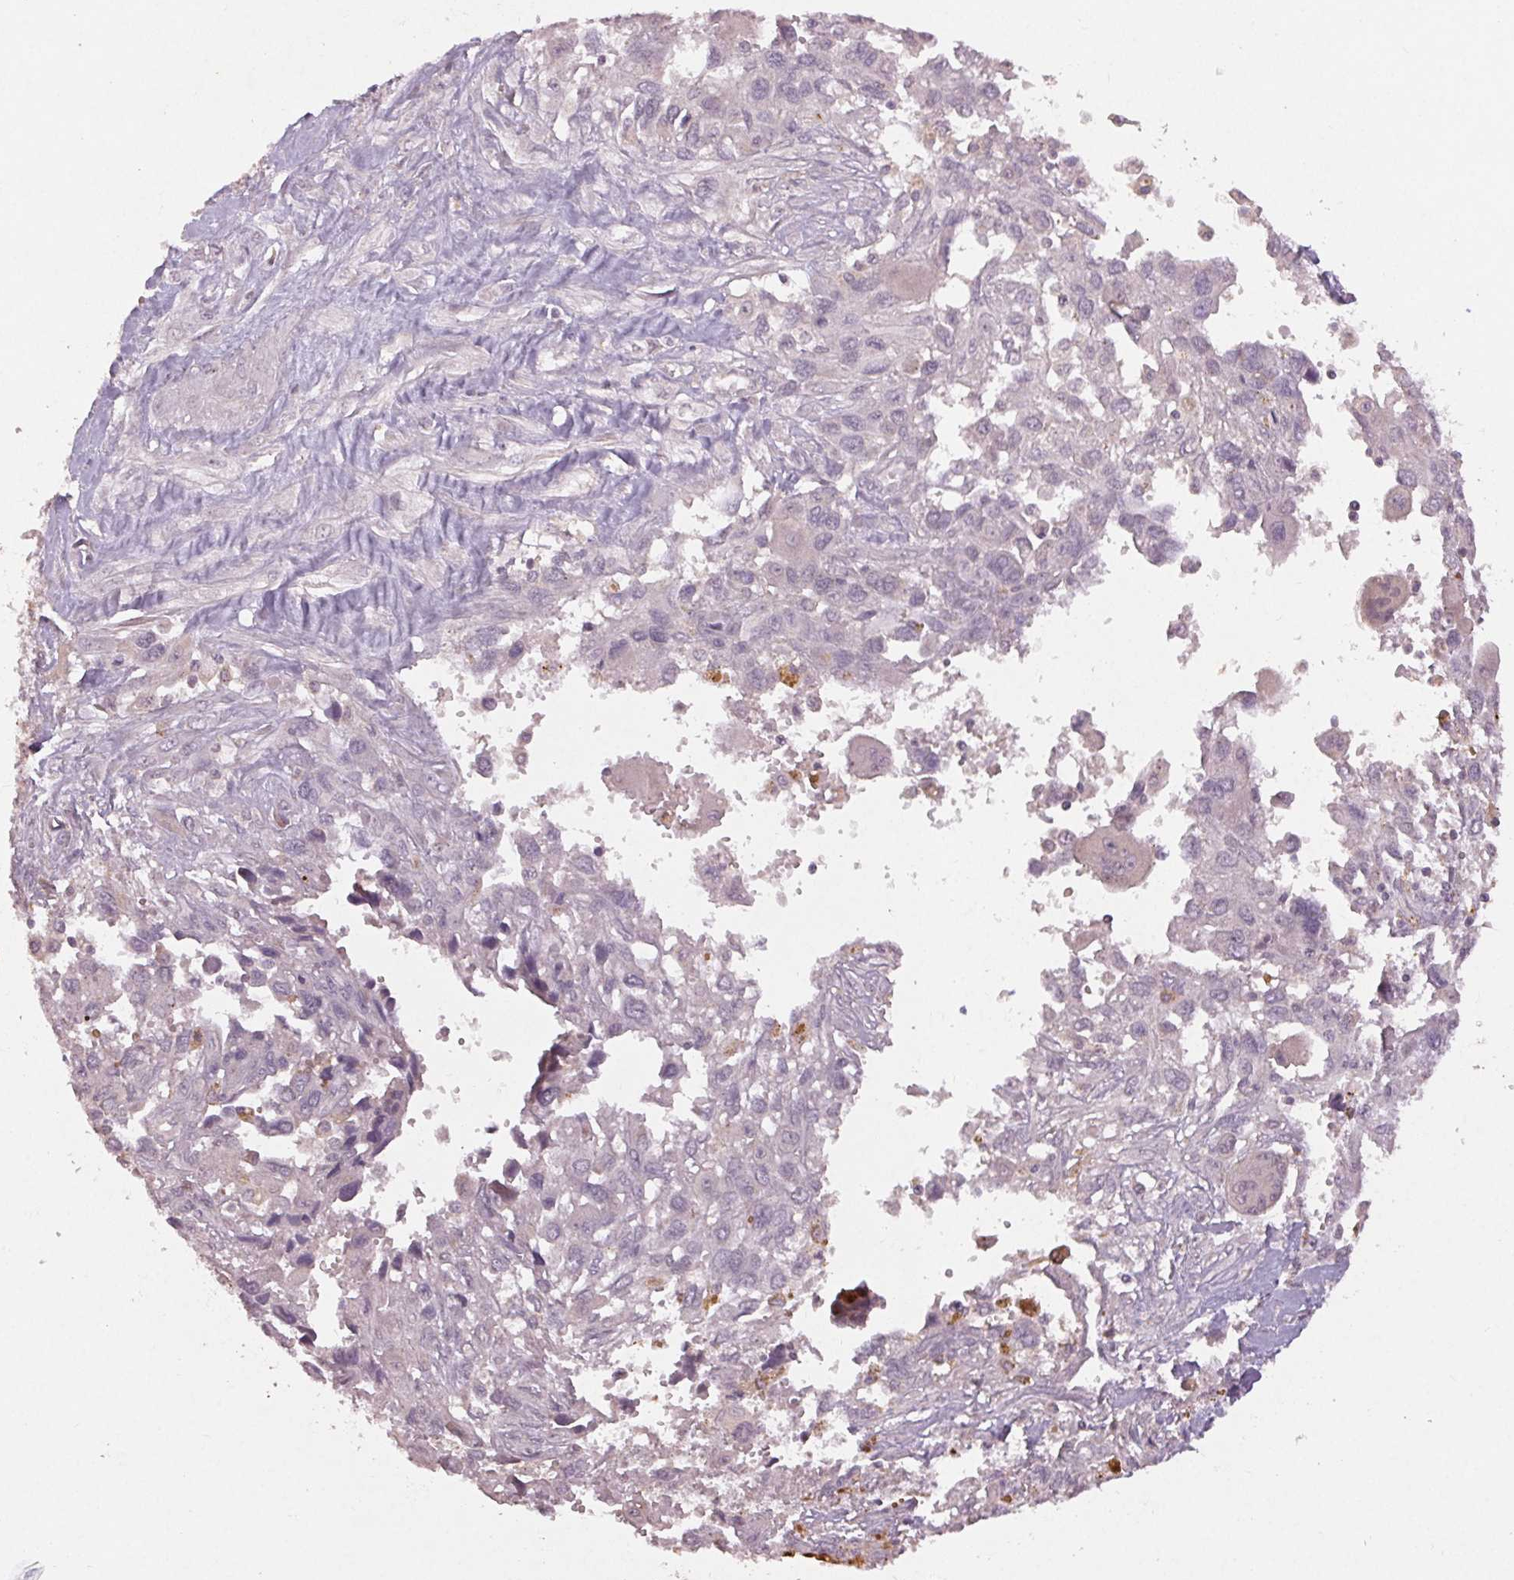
{"staining": {"intensity": "negative", "quantity": "none", "location": "none"}, "tissue": "pancreatic cancer", "cell_type": "Tumor cells", "image_type": "cancer", "snomed": [{"axis": "morphology", "description": "Adenocarcinoma, NOS"}, {"axis": "topography", "description": "Pancreas"}], "caption": "Pancreatic cancer stained for a protein using IHC shows no expression tumor cells.", "gene": "KLRC3", "patient": {"sex": "female", "age": 47}}